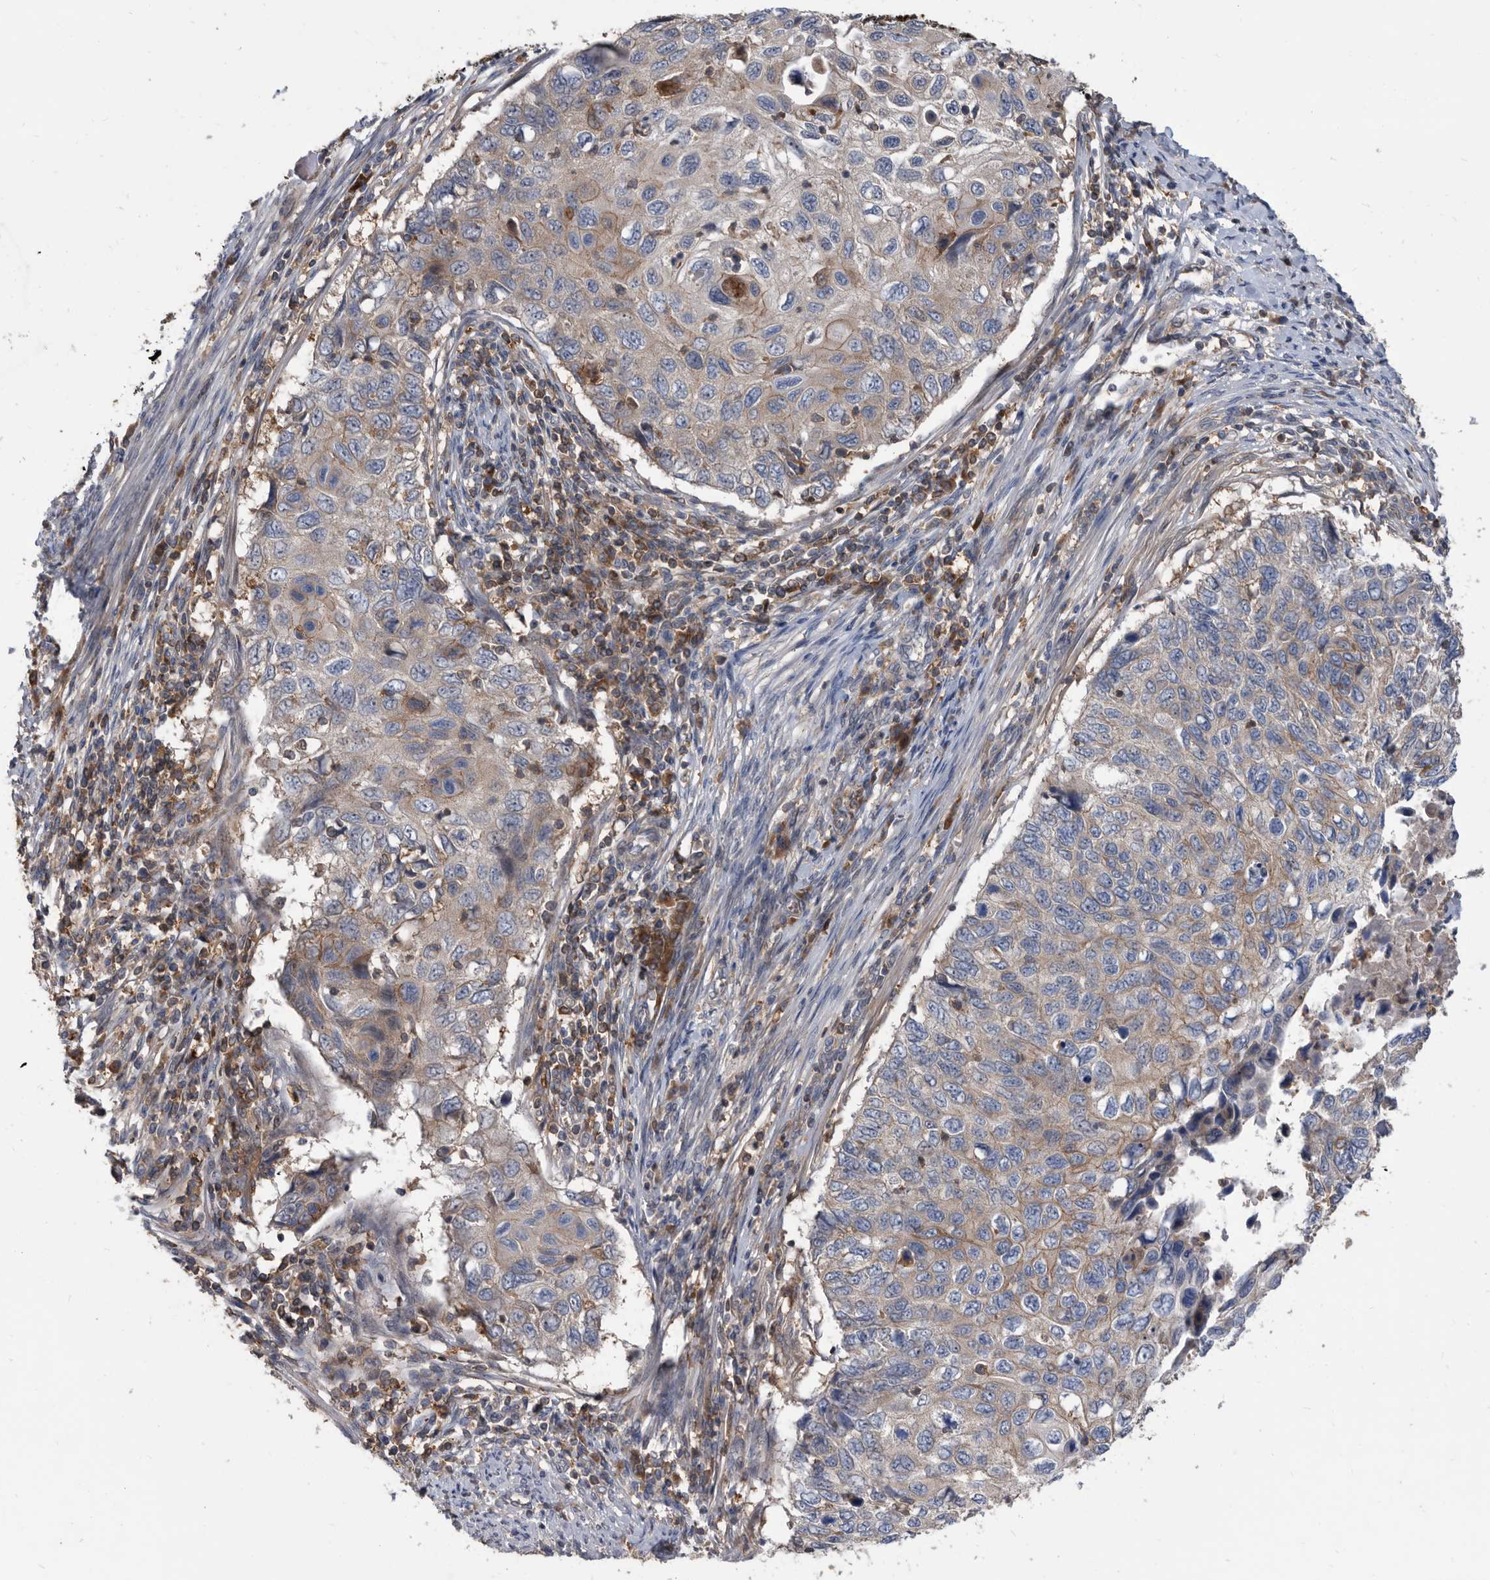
{"staining": {"intensity": "weak", "quantity": "<25%", "location": "cytoplasmic/membranous"}, "tissue": "cervical cancer", "cell_type": "Tumor cells", "image_type": "cancer", "snomed": [{"axis": "morphology", "description": "Squamous cell carcinoma, NOS"}, {"axis": "topography", "description": "Cervix"}], "caption": "A high-resolution histopathology image shows immunohistochemistry (IHC) staining of squamous cell carcinoma (cervical), which shows no significant staining in tumor cells.", "gene": "APEH", "patient": {"sex": "female", "age": 70}}